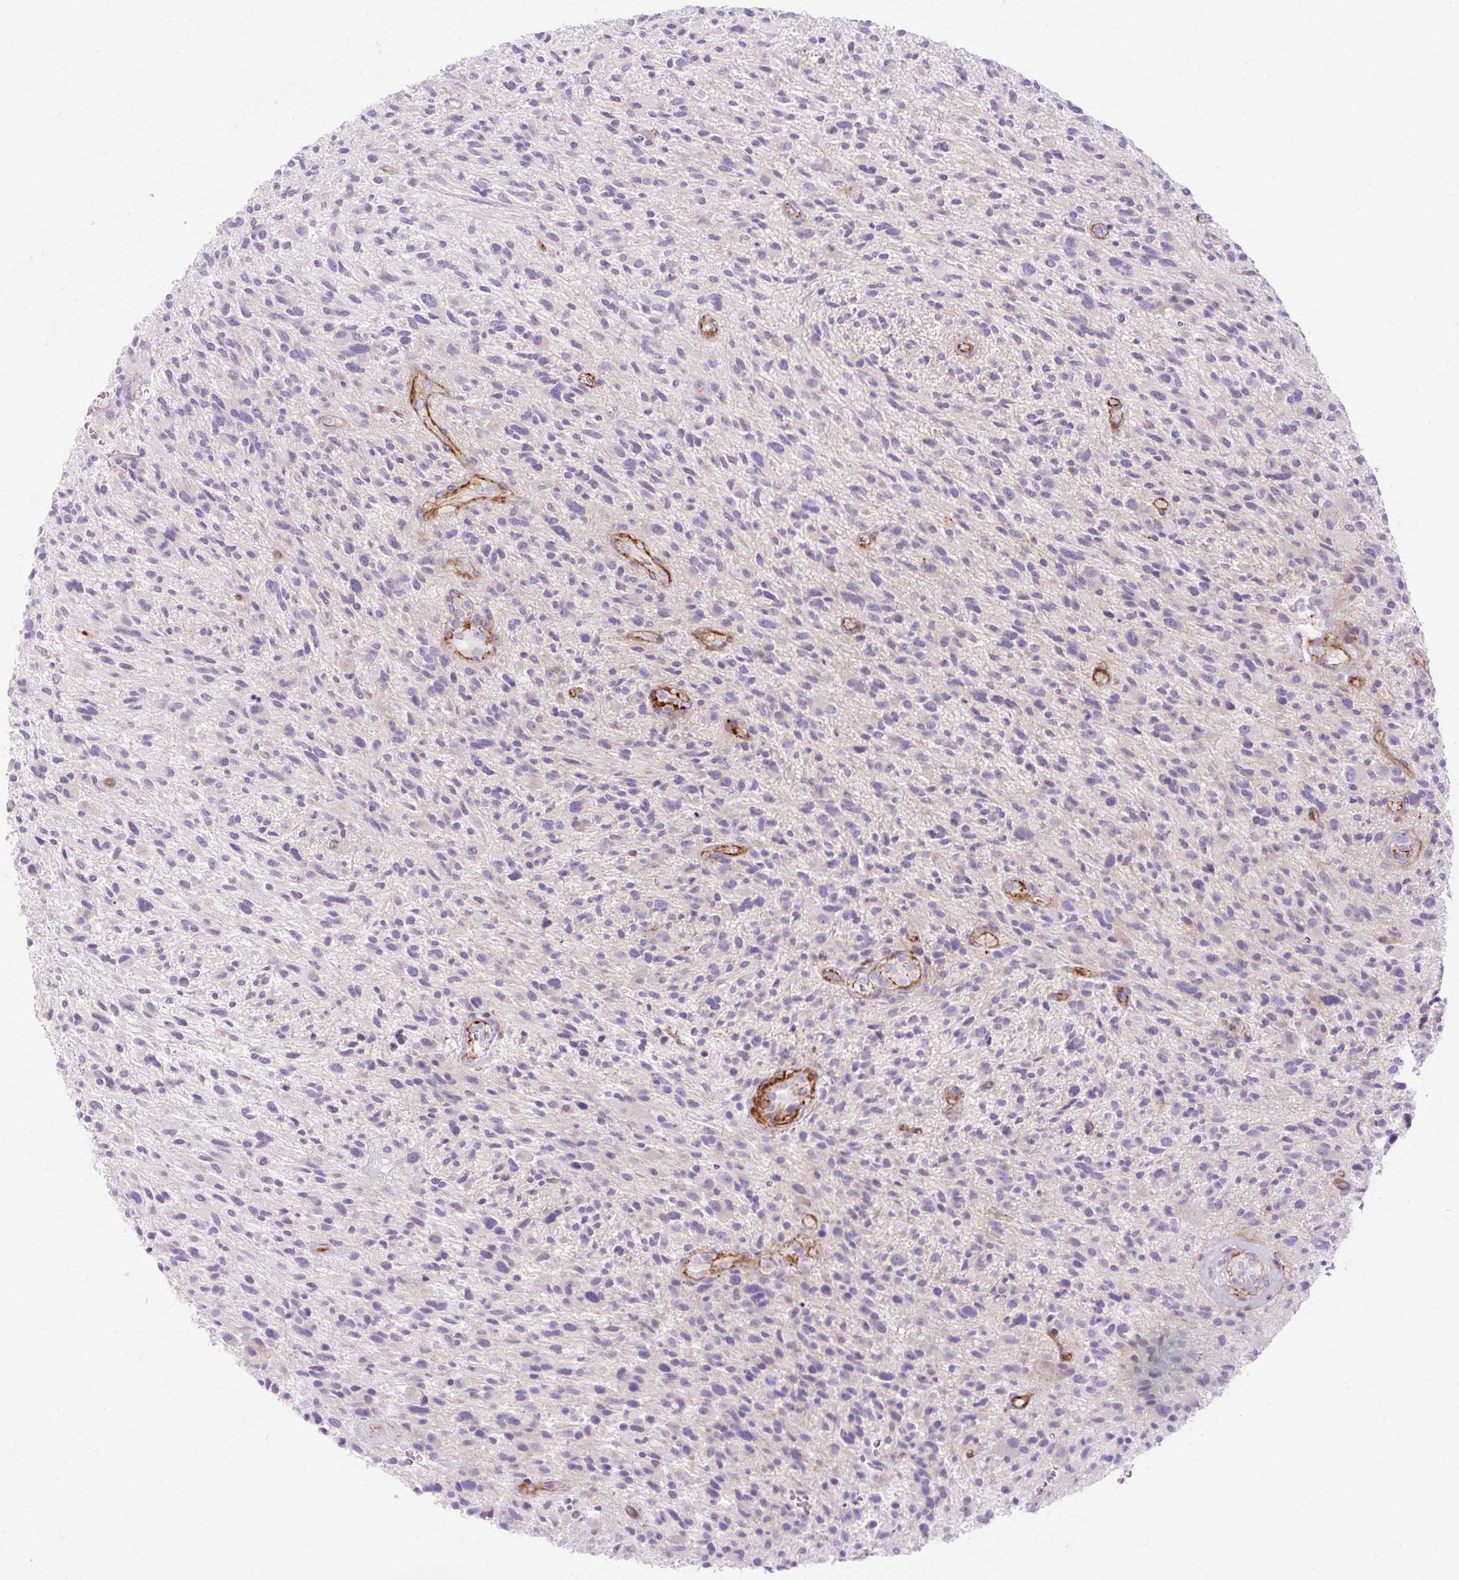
{"staining": {"intensity": "negative", "quantity": "none", "location": "none"}, "tissue": "glioma", "cell_type": "Tumor cells", "image_type": "cancer", "snomed": [{"axis": "morphology", "description": "Glioma, malignant, High grade"}, {"axis": "topography", "description": "Brain"}], "caption": "Tumor cells are negative for protein expression in human high-grade glioma (malignant). (DAB (3,3'-diaminobenzidine) immunohistochemistry (IHC) with hematoxylin counter stain).", "gene": "CORO7-PAM16", "patient": {"sex": "male", "age": 47}}